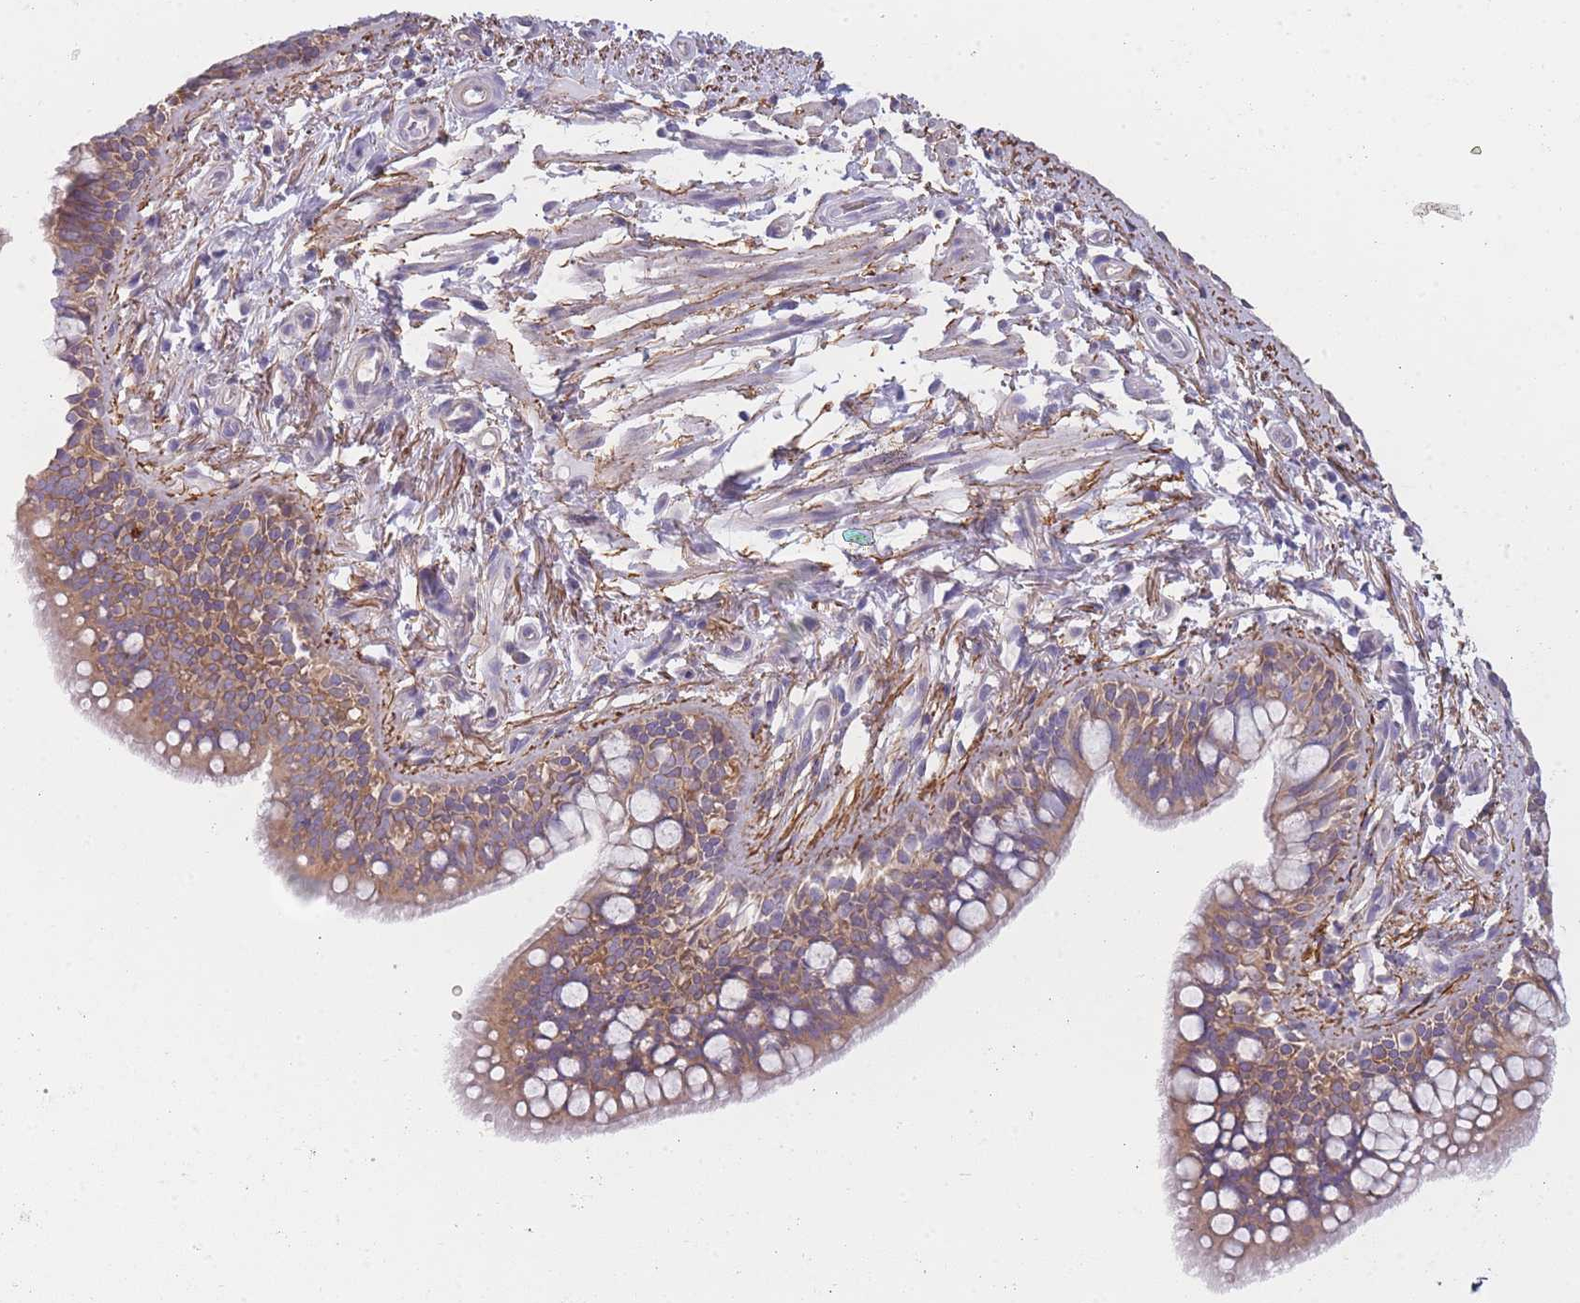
{"staining": {"intensity": "moderate", "quantity": ">75%", "location": "cytoplasmic/membranous"}, "tissue": "bronchus", "cell_type": "Respiratory epithelial cells", "image_type": "normal", "snomed": [{"axis": "morphology", "description": "Normal tissue, NOS"}, {"axis": "morphology", "description": "Neoplasm, uncertain whether benign or malignant"}, {"axis": "topography", "description": "Bronchus"}, {"axis": "topography", "description": "Lung"}], "caption": "This histopathology image reveals immunohistochemistry (IHC) staining of benign human bronchus, with medium moderate cytoplasmic/membranous staining in approximately >75% of respiratory epithelial cells.", "gene": "AP3M1", "patient": {"sex": "male", "age": 55}}